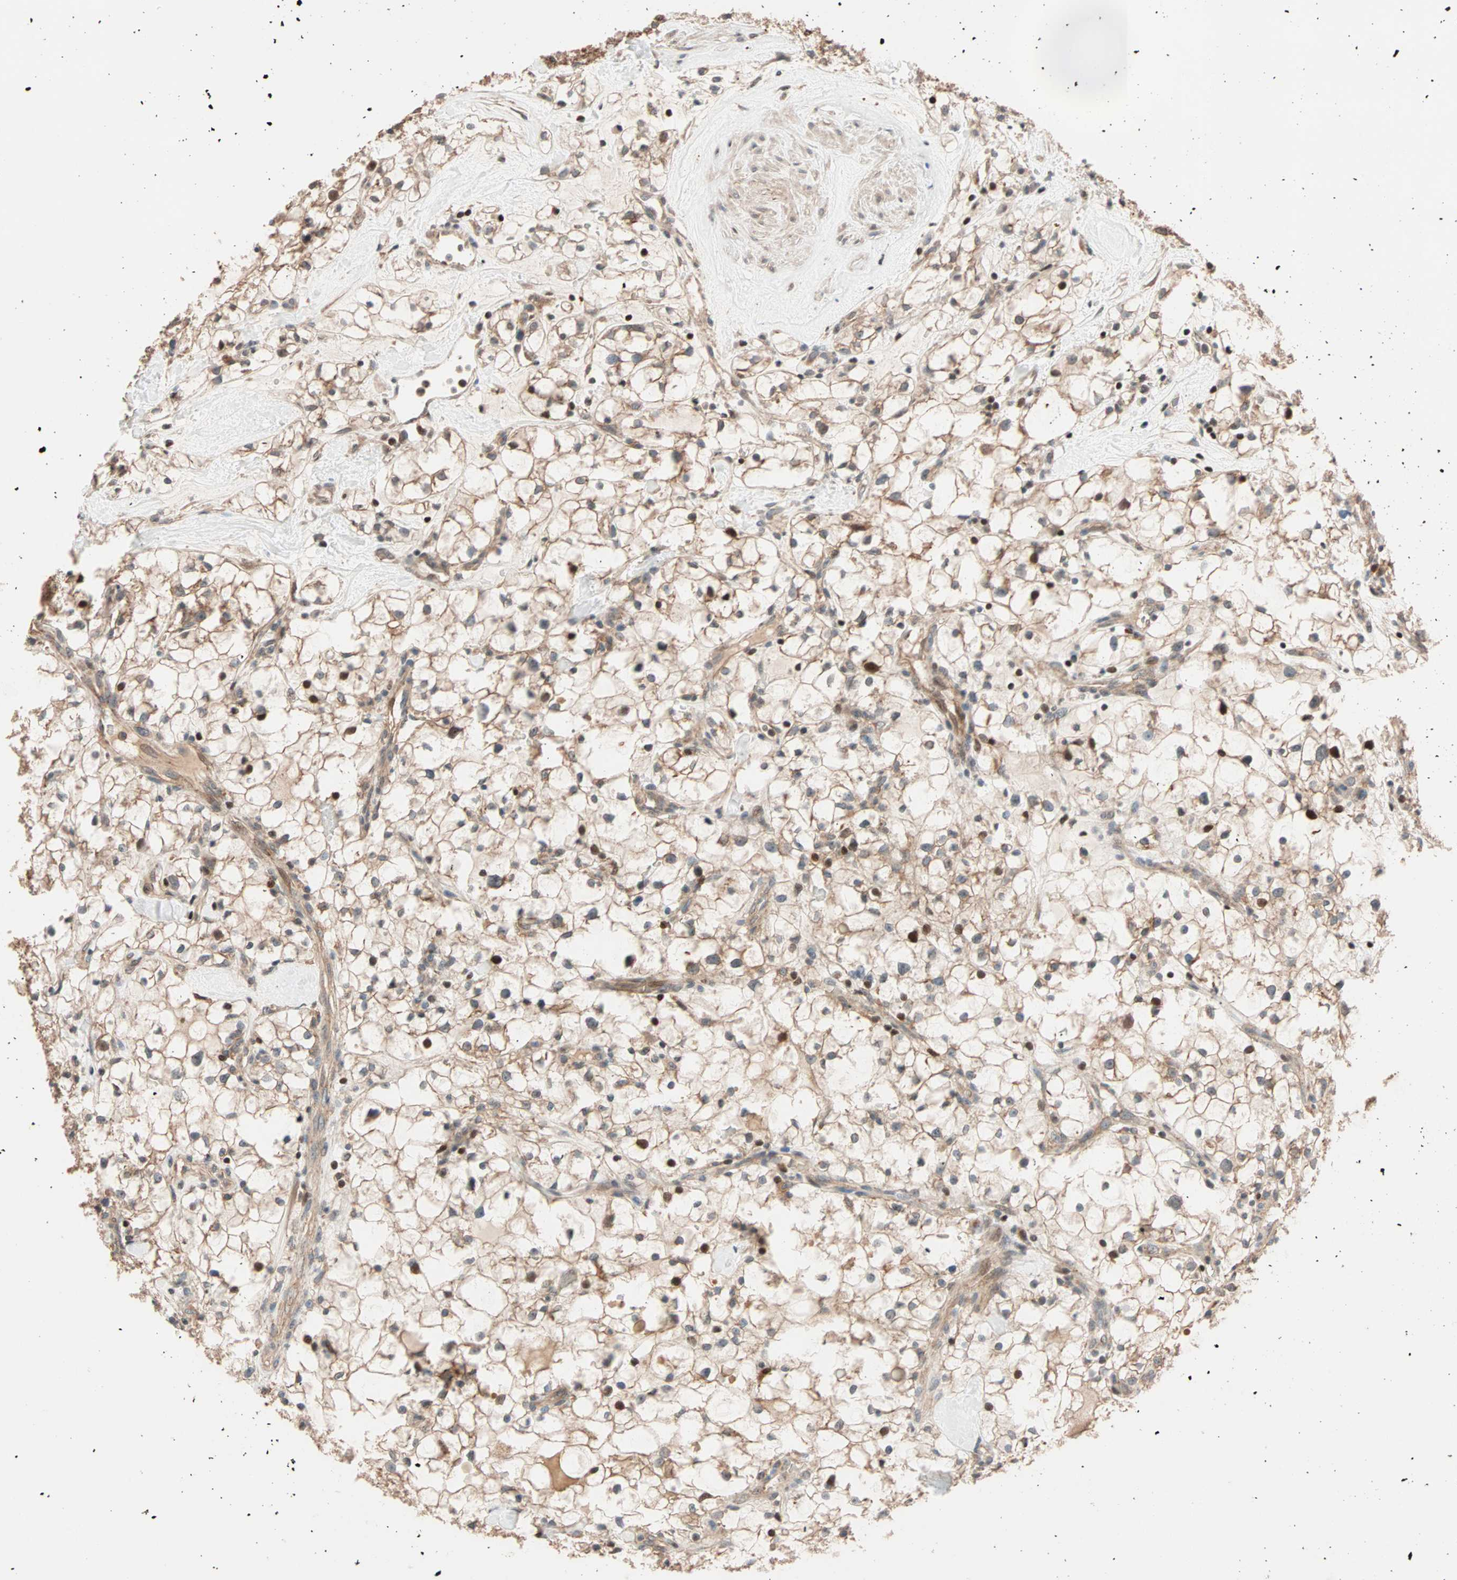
{"staining": {"intensity": "moderate", "quantity": ">75%", "location": "cytoplasmic/membranous"}, "tissue": "renal cancer", "cell_type": "Tumor cells", "image_type": "cancer", "snomed": [{"axis": "morphology", "description": "Adenocarcinoma, NOS"}, {"axis": "topography", "description": "Kidney"}], "caption": "Adenocarcinoma (renal) stained with a protein marker demonstrates moderate staining in tumor cells.", "gene": "HECW1", "patient": {"sex": "female", "age": 60}}